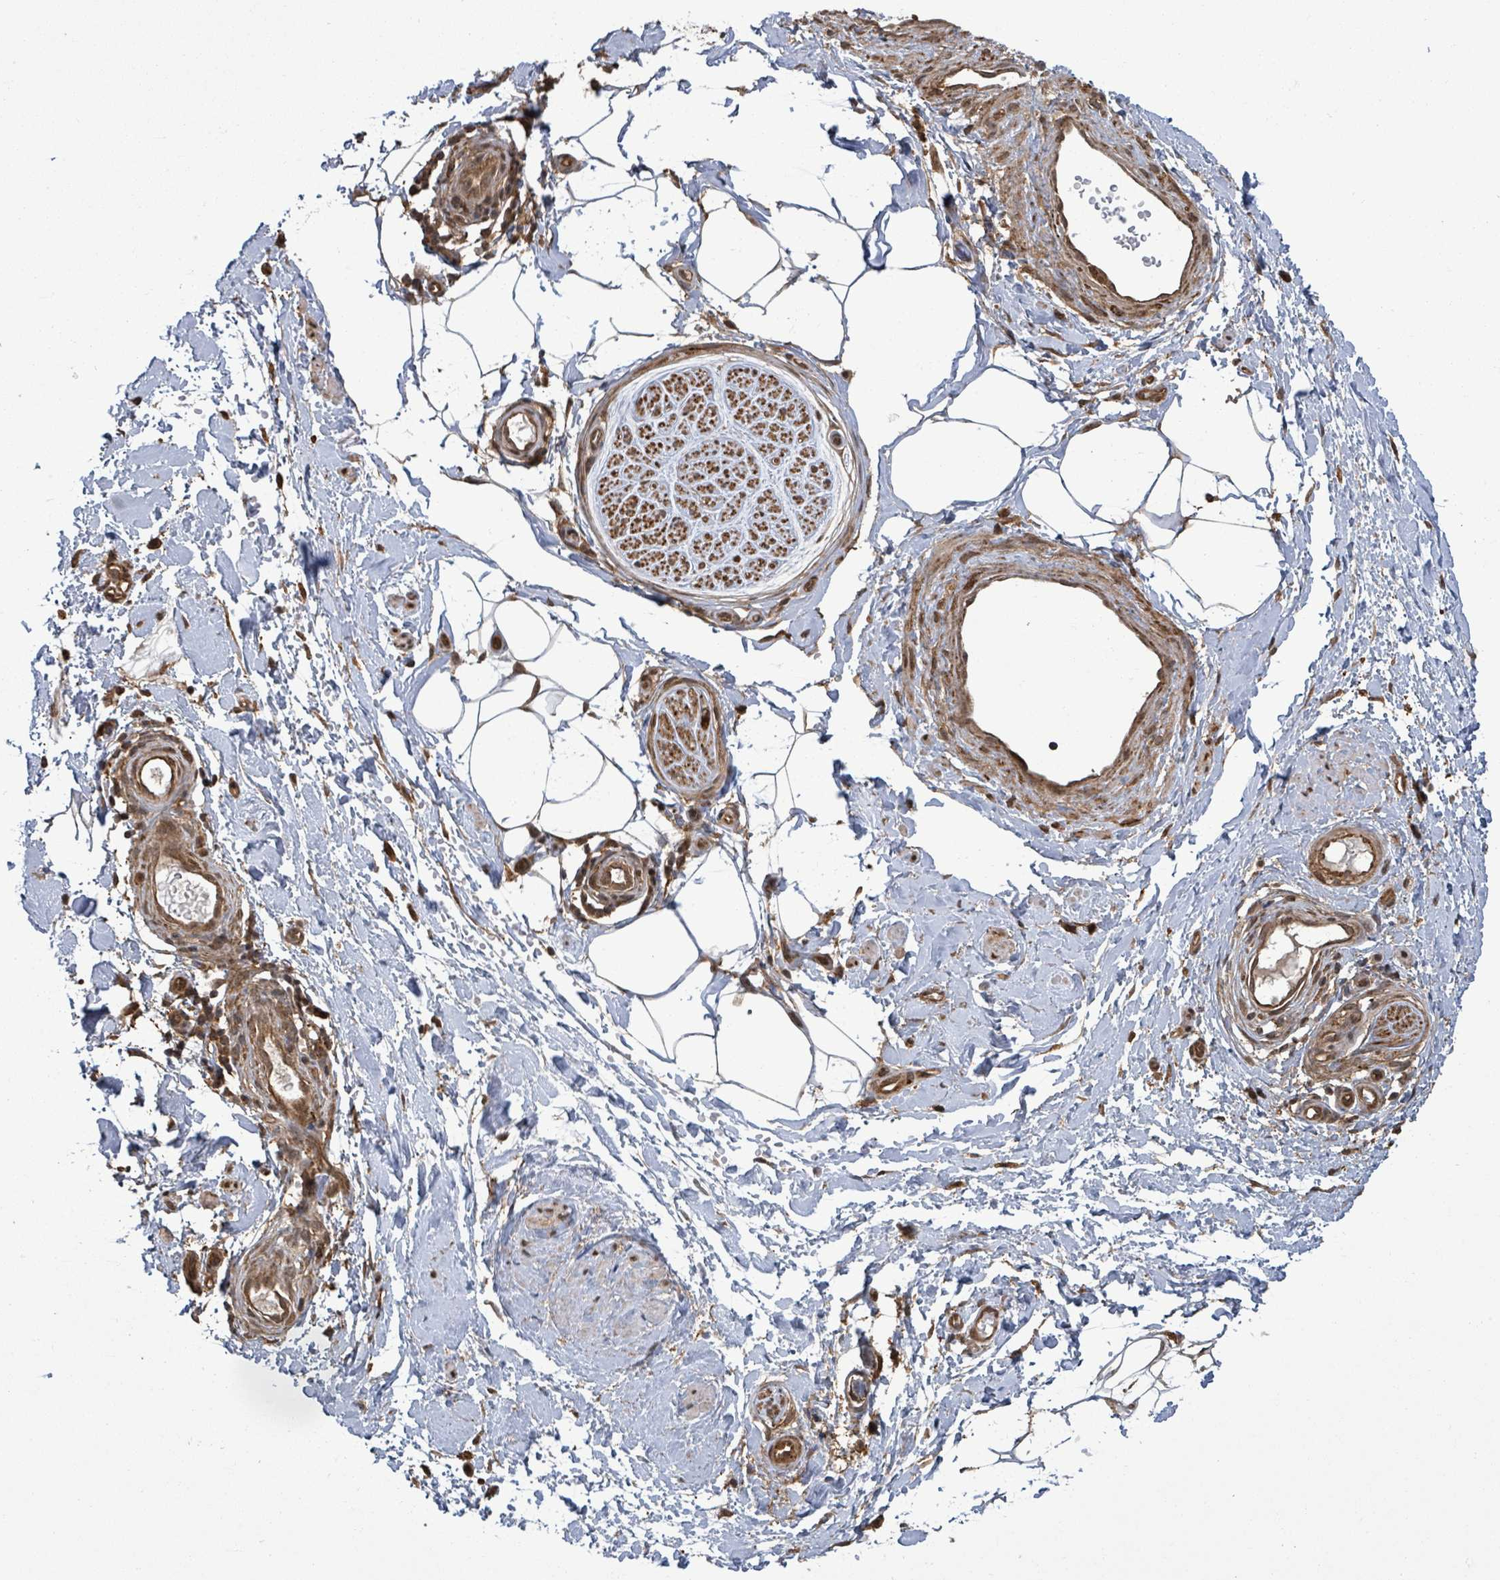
{"staining": {"intensity": "moderate", "quantity": "<25%", "location": "cytoplasmic/membranous,nuclear"}, "tissue": "adipose tissue", "cell_type": "Adipocytes", "image_type": "normal", "snomed": [{"axis": "morphology", "description": "Normal tissue, NOS"}, {"axis": "topography", "description": "Soft tissue"}, {"axis": "topography", "description": "Adipose tissue"}, {"axis": "topography", "description": "Vascular tissue"}, {"axis": "topography", "description": "Peripheral nerve tissue"}], "caption": "Immunohistochemistry (IHC) image of normal adipose tissue: human adipose tissue stained using immunohistochemistry (IHC) exhibits low levels of moderate protein expression localized specifically in the cytoplasmic/membranous,nuclear of adipocytes, appearing as a cytoplasmic/membranous,nuclear brown color.", "gene": "ENSG00000256500", "patient": {"sex": "male", "age": 74}}